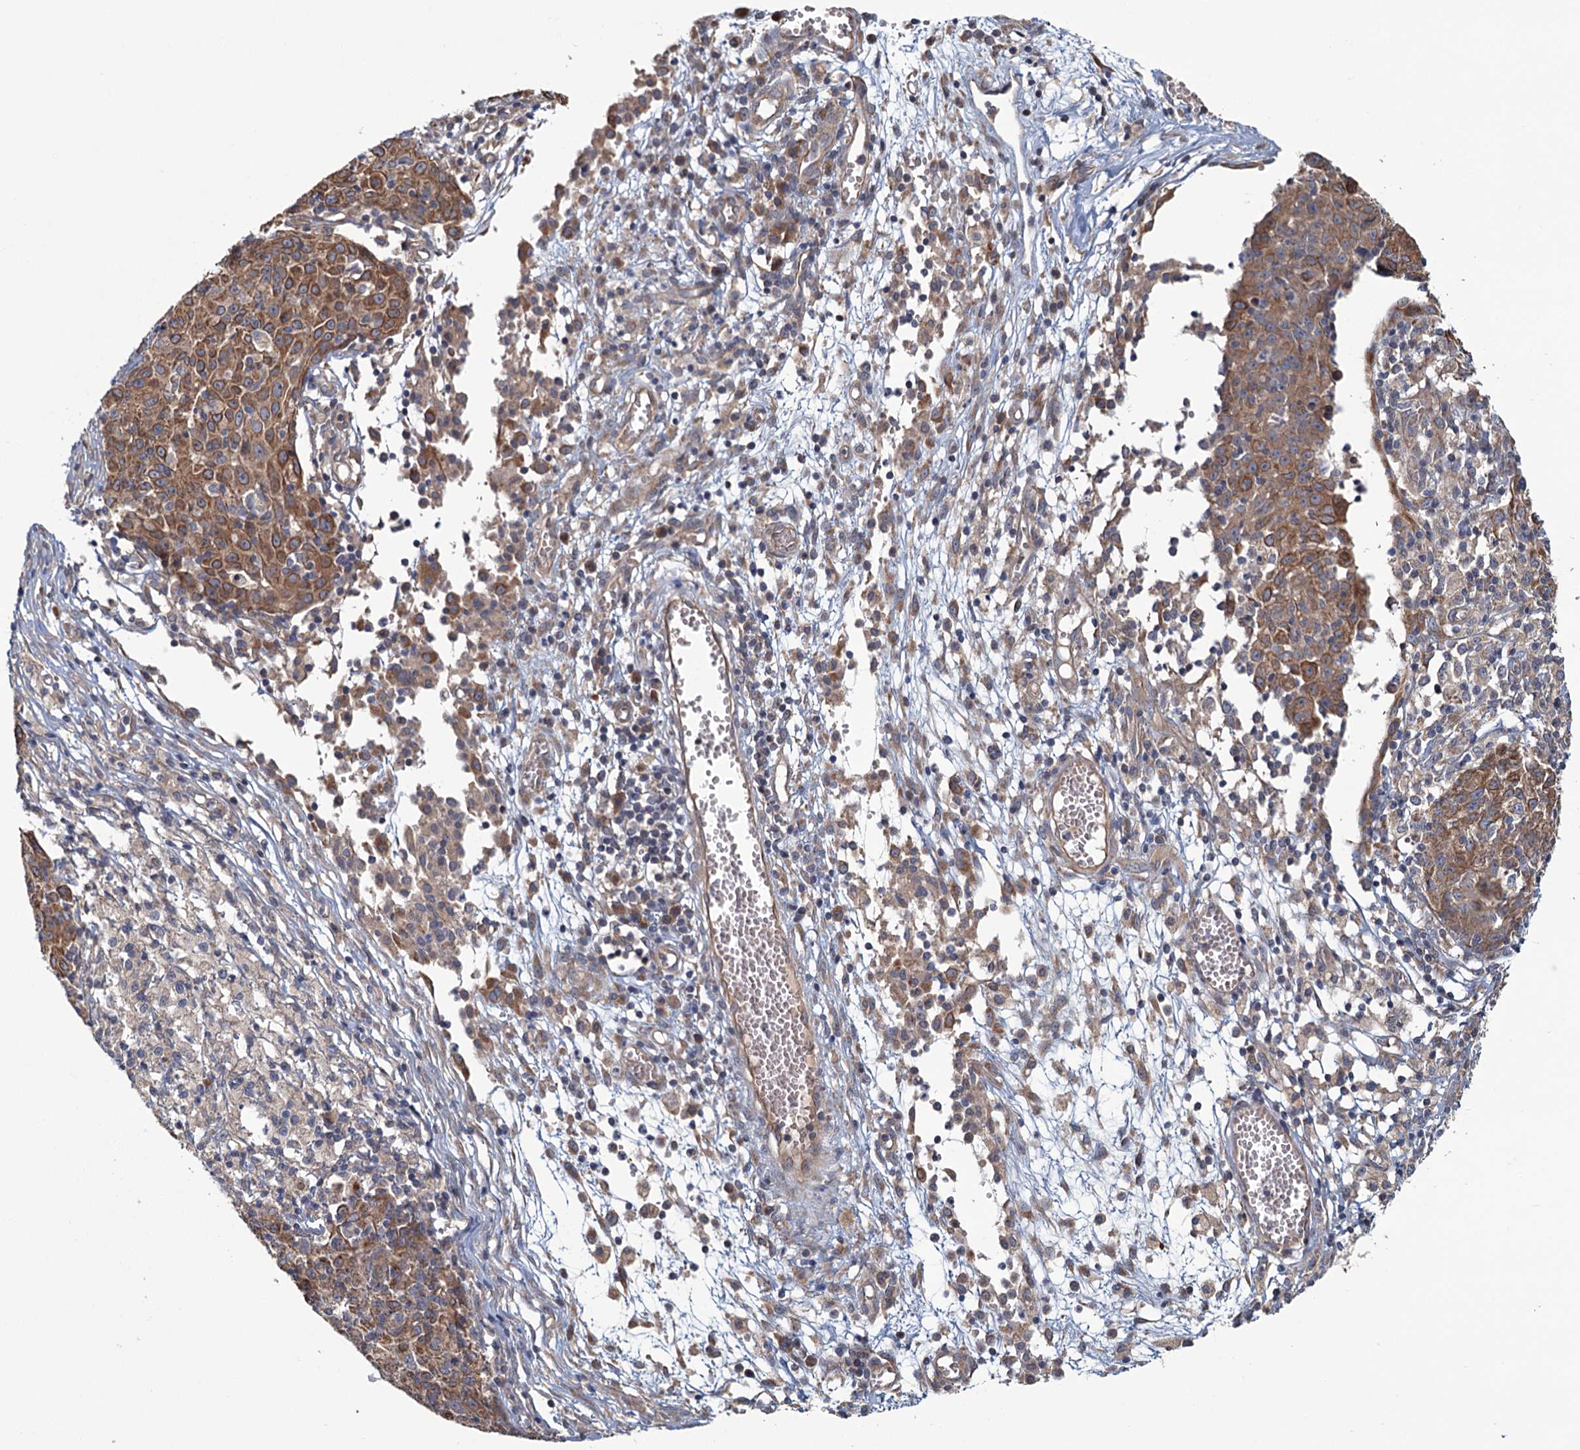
{"staining": {"intensity": "moderate", "quantity": ">75%", "location": "cytoplasmic/membranous"}, "tissue": "ovarian cancer", "cell_type": "Tumor cells", "image_type": "cancer", "snomed": [{"axis": "morphology", "description": "Carcinoma, endometroid"}, {"axis": "topography", "description": "Ovary"}], "caption": "Immunohistochemistry (IHC) staining of ovarian cancer, which reveals medium levels of moderate cytoplasmic/membranous positivity in approximately >75% of tumor cells indicating moderate cytoplasmic/membranous protein expression. The staining was performed using DAB (3,3'-diaminobenzidine) (brown) for protein detection and nuclei were counterstained in hematoxylin (blue).", "gene": "MTRR", "patient": {"sex": "female", "age": 42}}